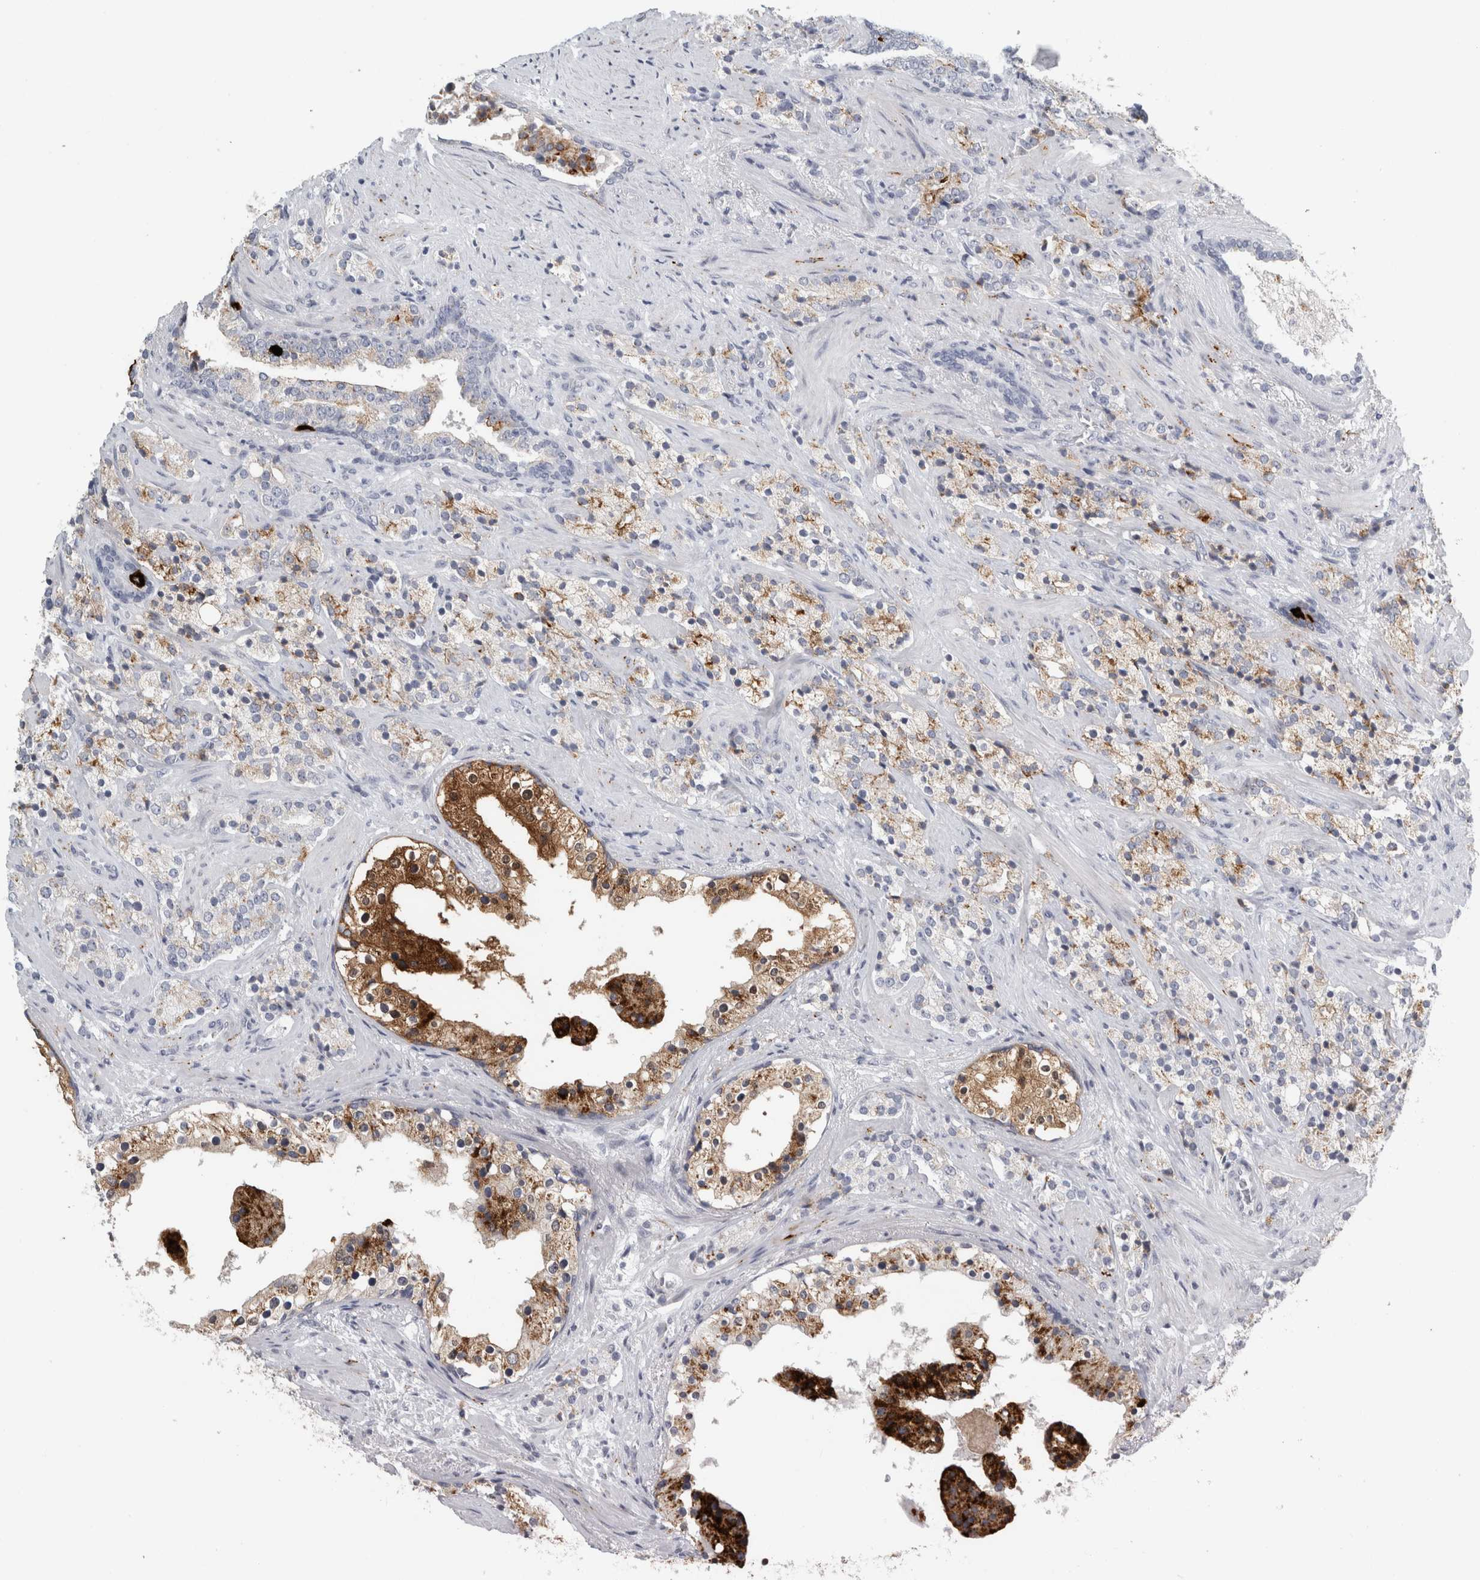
{"staining": {"intensity": "strong", "quantity": "25%-75%", "location": "cytoplasmic/membranous"}, "tissue": "prostate cancer", "cell_type": "Tumor cells", "image_type": "cancer", "snomed": [{"axis": "morphology", "description": "Adenocarcinoma, High grade"}, {"axis": "topography", "description": "Prostate"}], "caption": "A brown stain highlights strong cytoplasmic/membranous positivity of a protein in high-grade adenocarcinoma (prostate) tumor cells.", "gene": "CPE", "patient": {"sex": "male", "age": 71}}